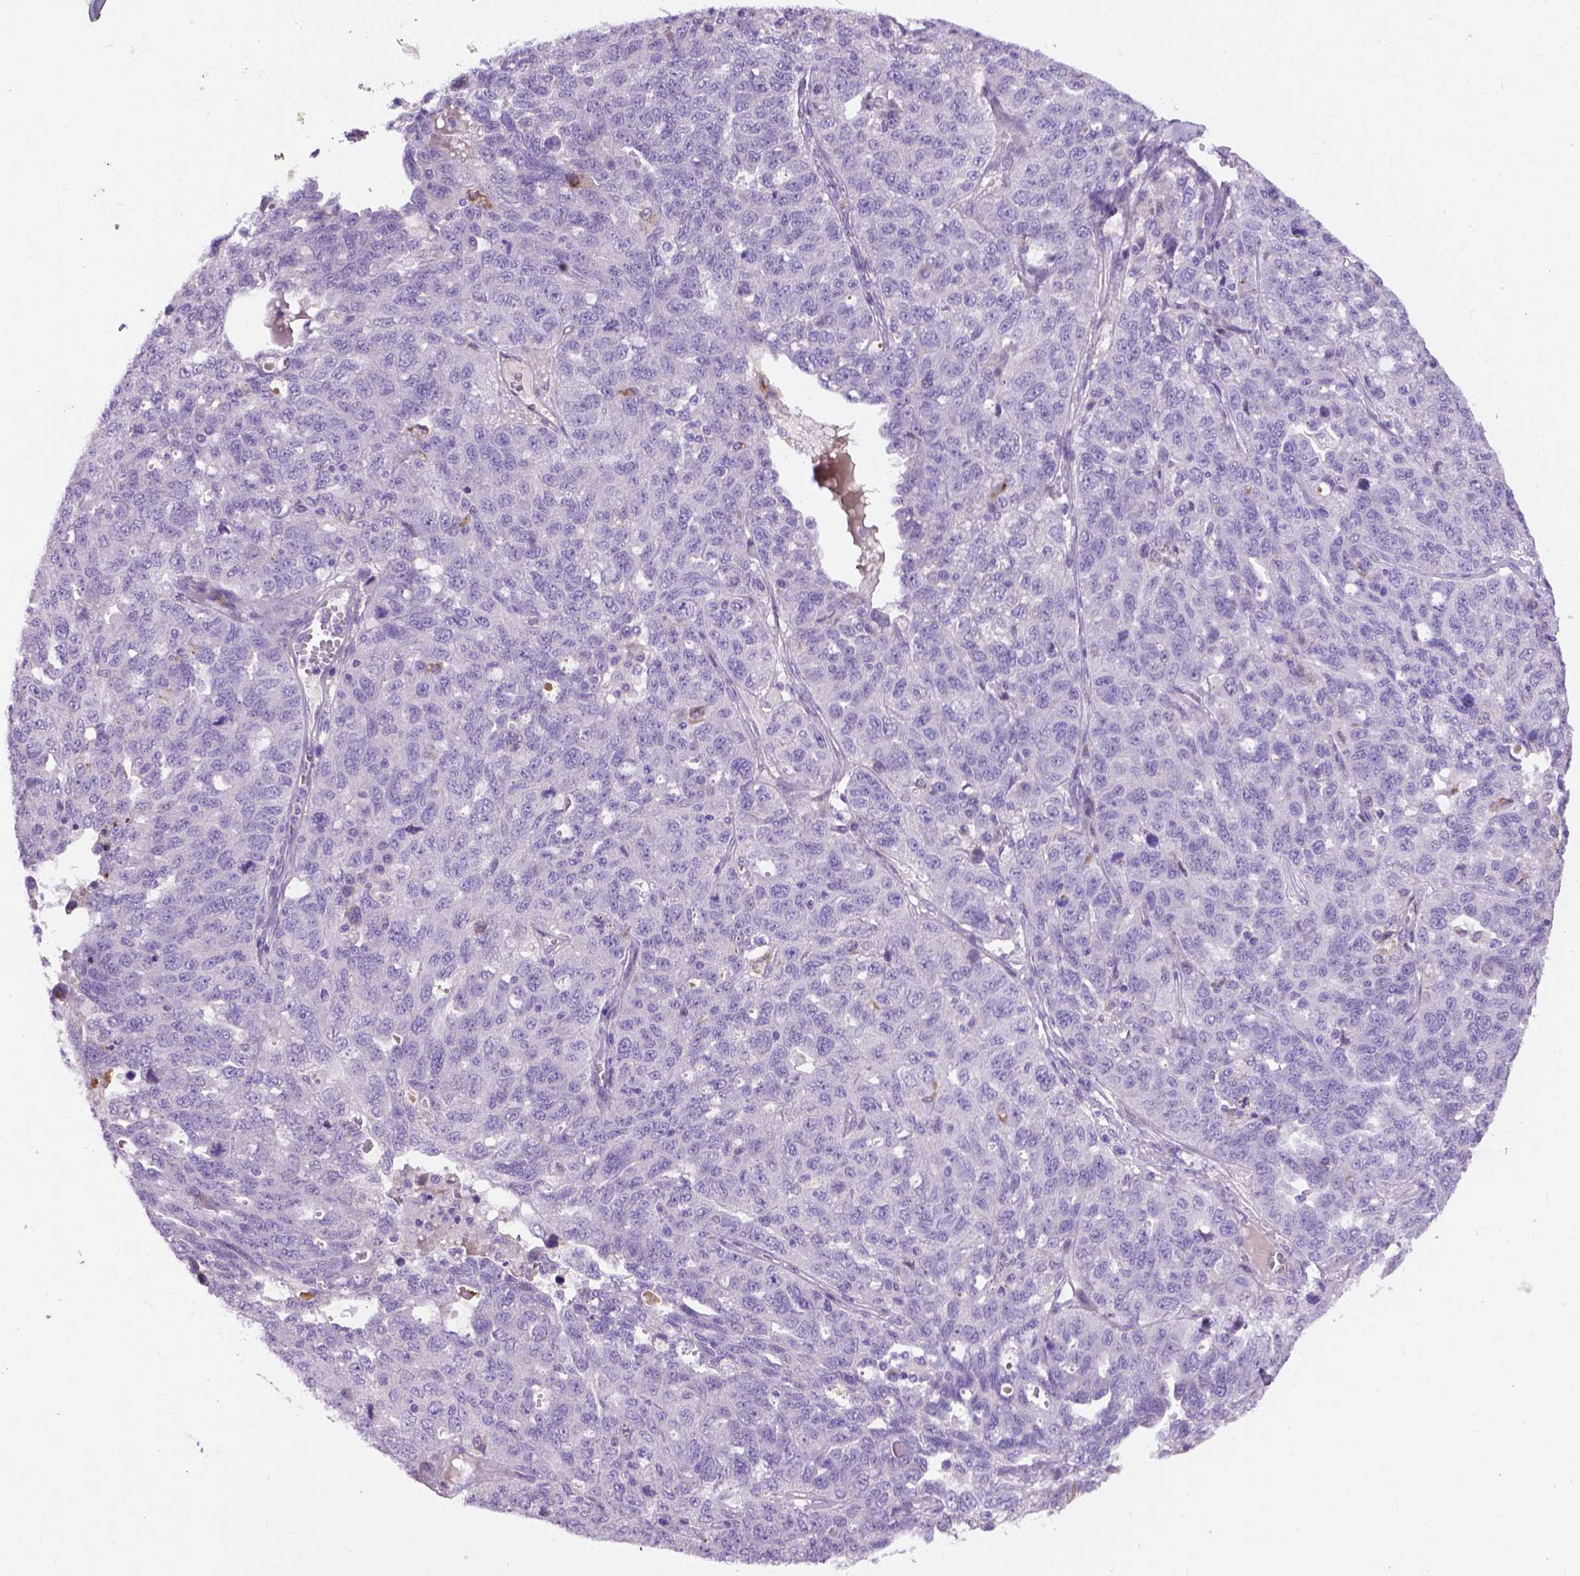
{"staining": {"intensity": "negative", "quantity": "none", "location": "none"}, "tissue": "ovarian cancer", "cell_type": "Tumor cells", "image_type": "cancer", "snomed": [{"axis": "morphology", "description": "Cystadenocarcinoma, serous, NOS"}, {"axis": "topography", "description": "Ovary"}], "caption": "Ovarian cancer was stained to show a protein in brown. There is no significant positivity in tumor cells. (DAB IHC, high magnification).", "gene": "CCER2", "patient": {"sex": "female", "age": 71}}